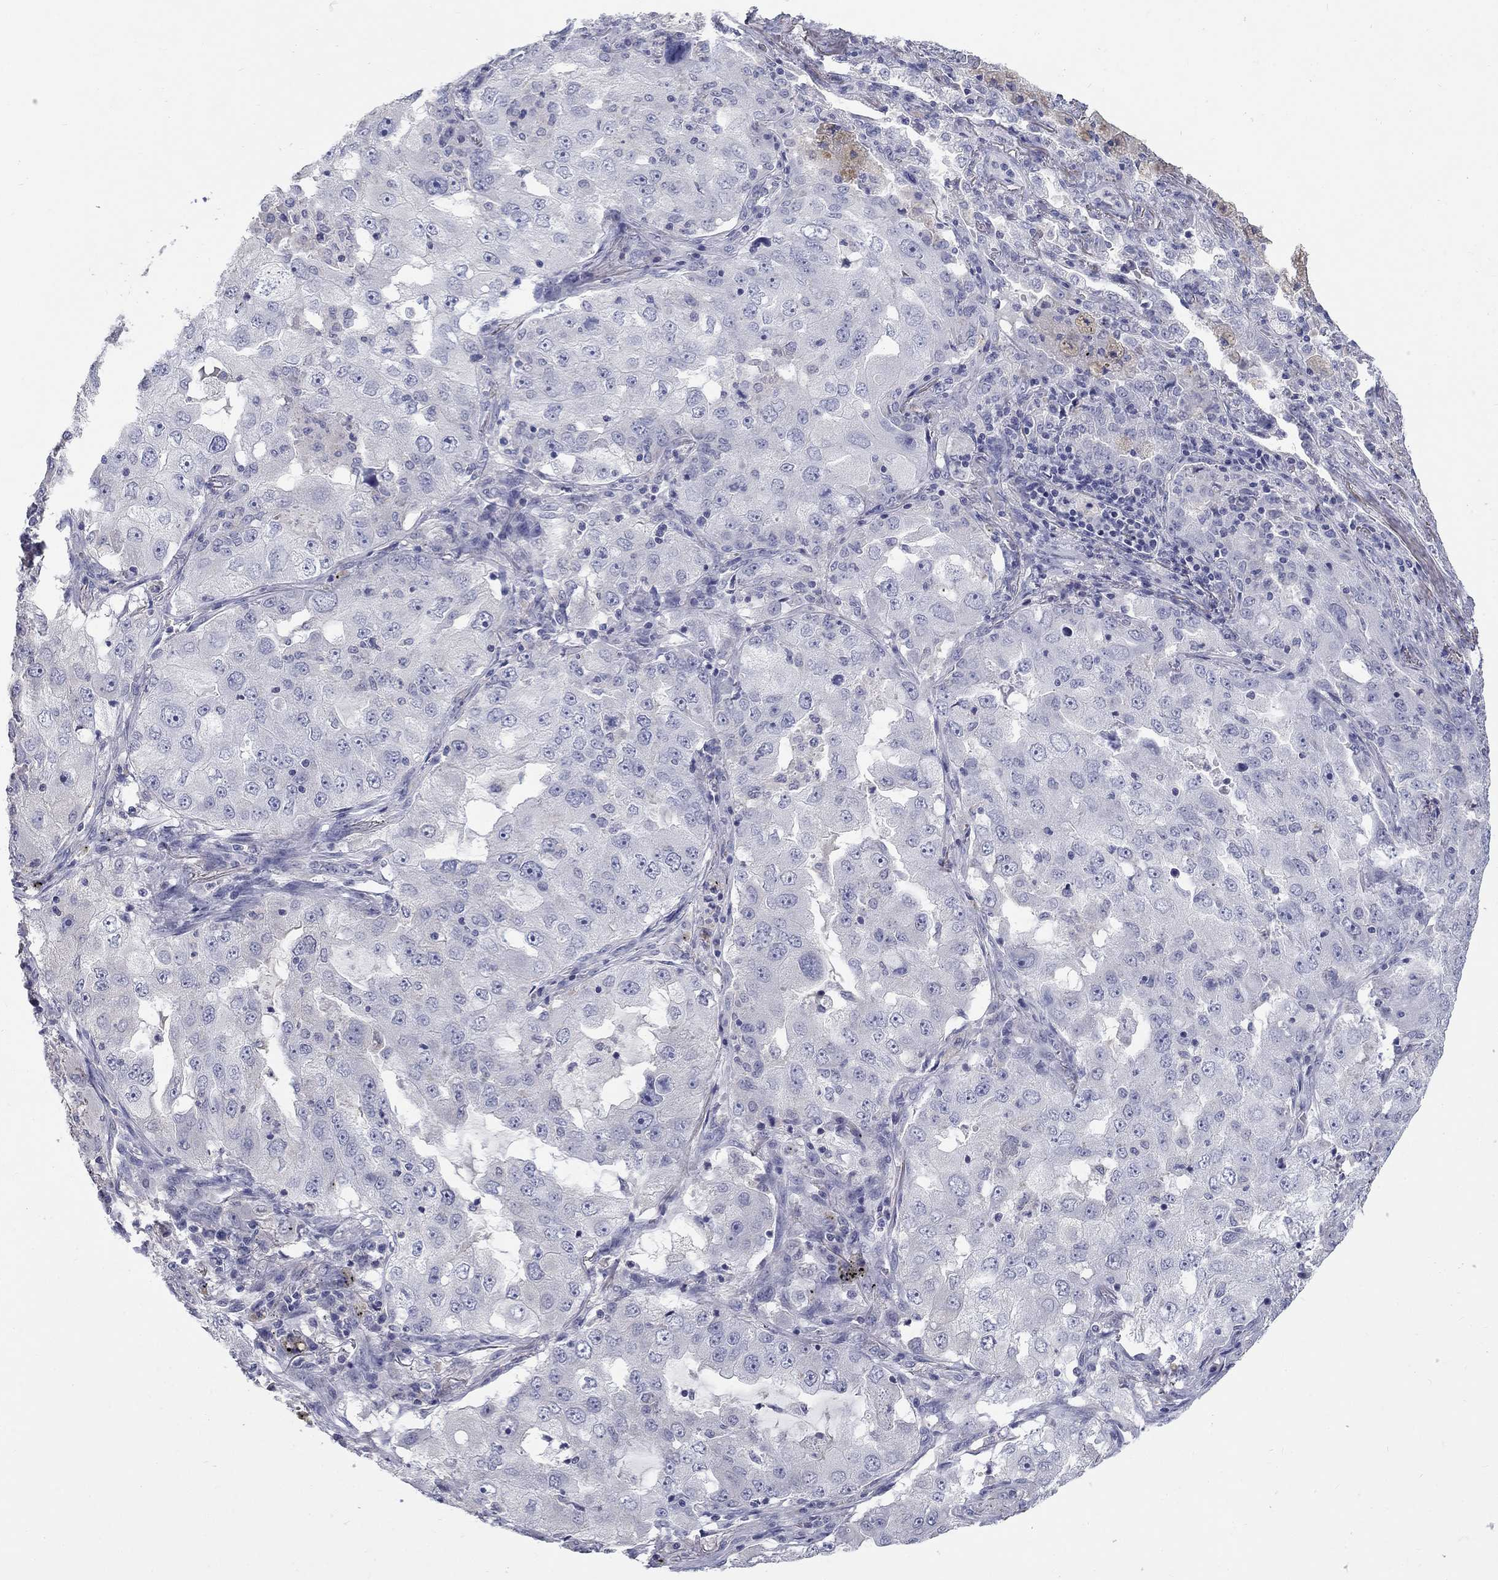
{"staining": {"intensity": "negative", "quantity": "none", "location": "none"}, "tissue": "lung cancer", "cell_type": "Tumor cells", "image_type": "cancer", "snomed": [{"axis": "morphology", "description": "Adenocarcinoma, NOS"}, {"axis": "topography", "description": "Lung"}], "caption": "A histopathology image of human lung cancer (adenocarcinoma) is negative for staining in tumor cells.", "gene": "PTH1R", "patient": {"sex": "female", "age": 61}}